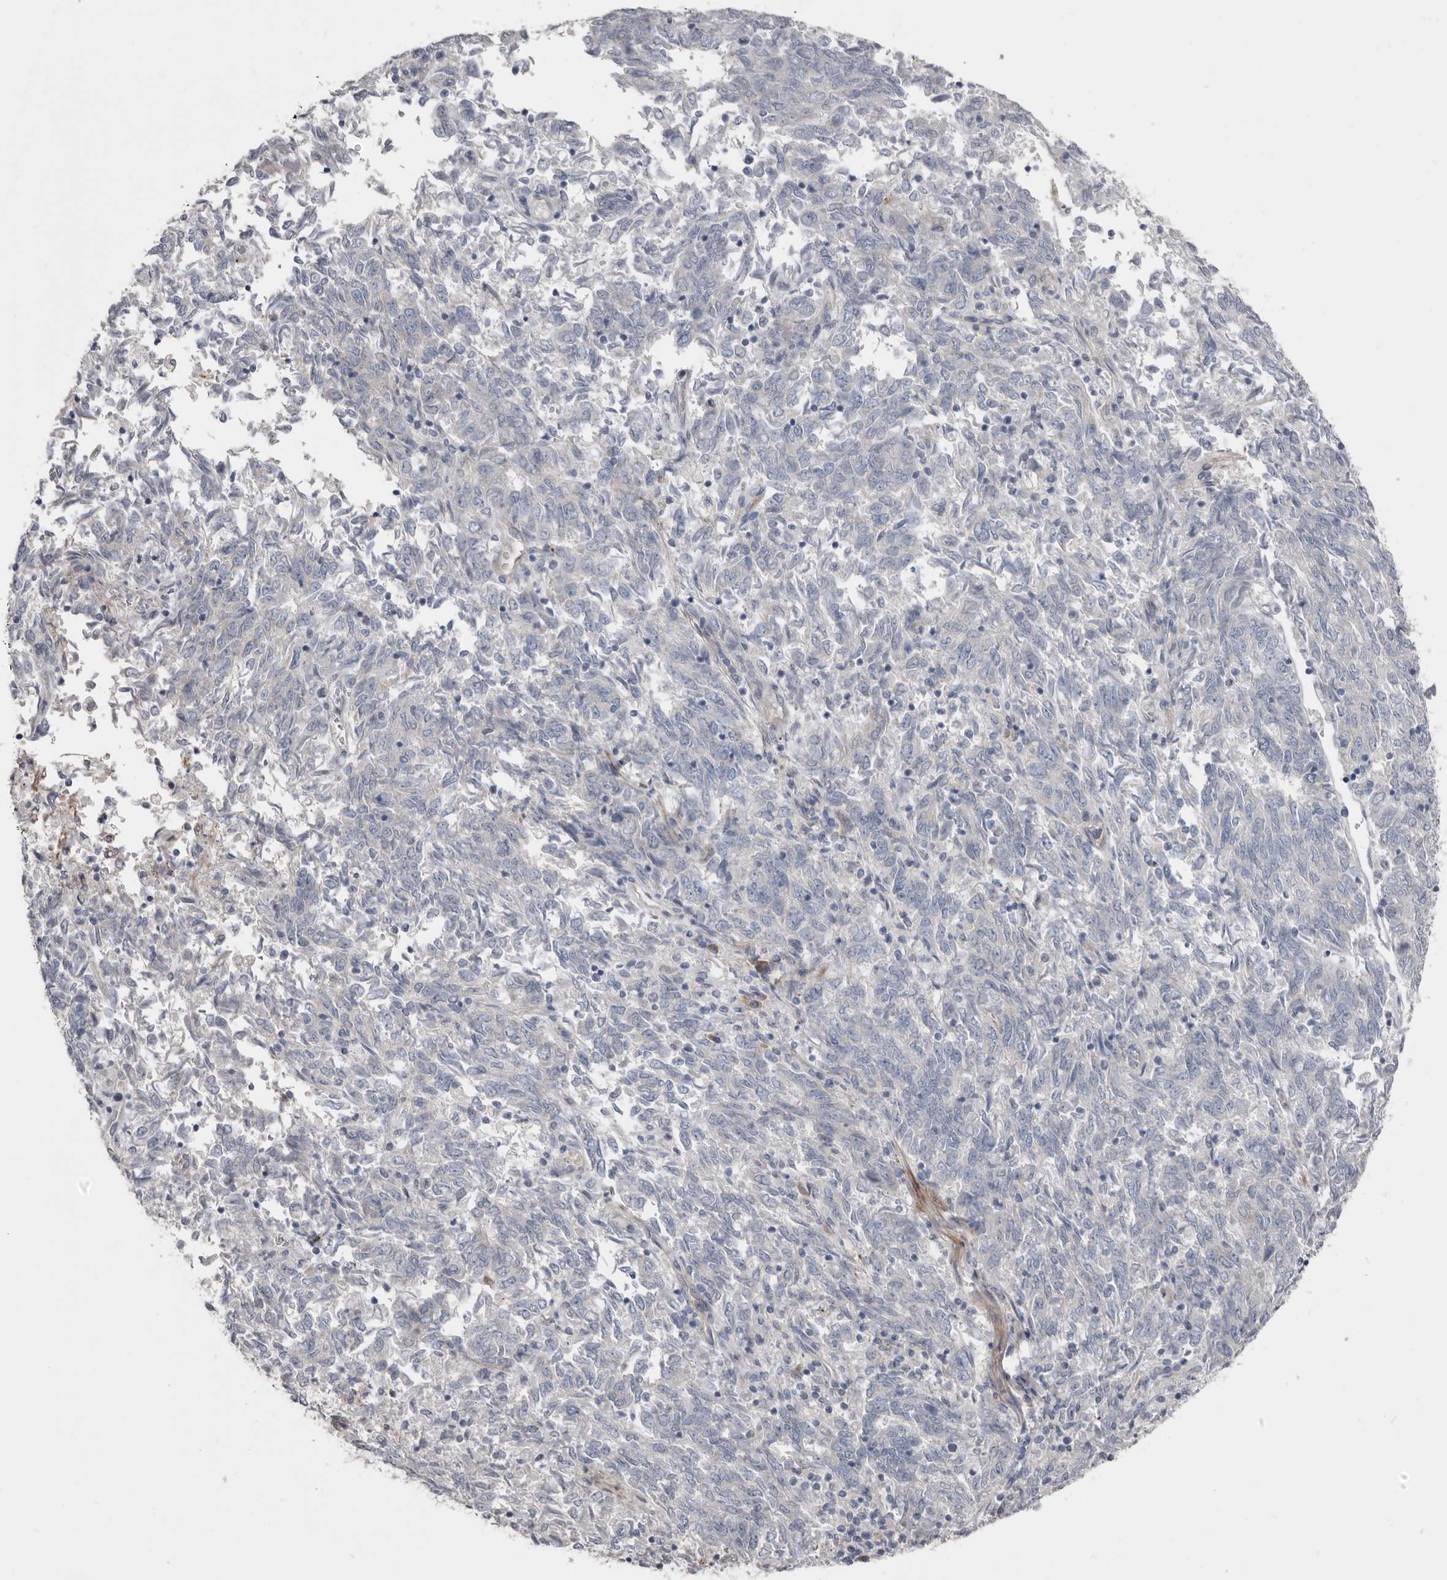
{"staining": {"intensity": "negative", "quantity": "none", "location": "none"}, "tissue": "endometrial cancer", "cell_type": "Tumor cells", "image_type": "cancer", "snomed": [{"axis": "morphology", "description": "Adenocarcinoma, NOS"}, {"axis": "topography", "description": "Endometrium"}], "caption": "Image shows no significant protein staining in tumor cells of endometrial cancer. Brightfield microscopy of IHC stained with DAB (3,3'-diaminobenzidine) (brown) and hematoxylin (blue), captured at high magnification.", "gene": "ZNF114", "patient": {"sex": "female", "age": 80}}